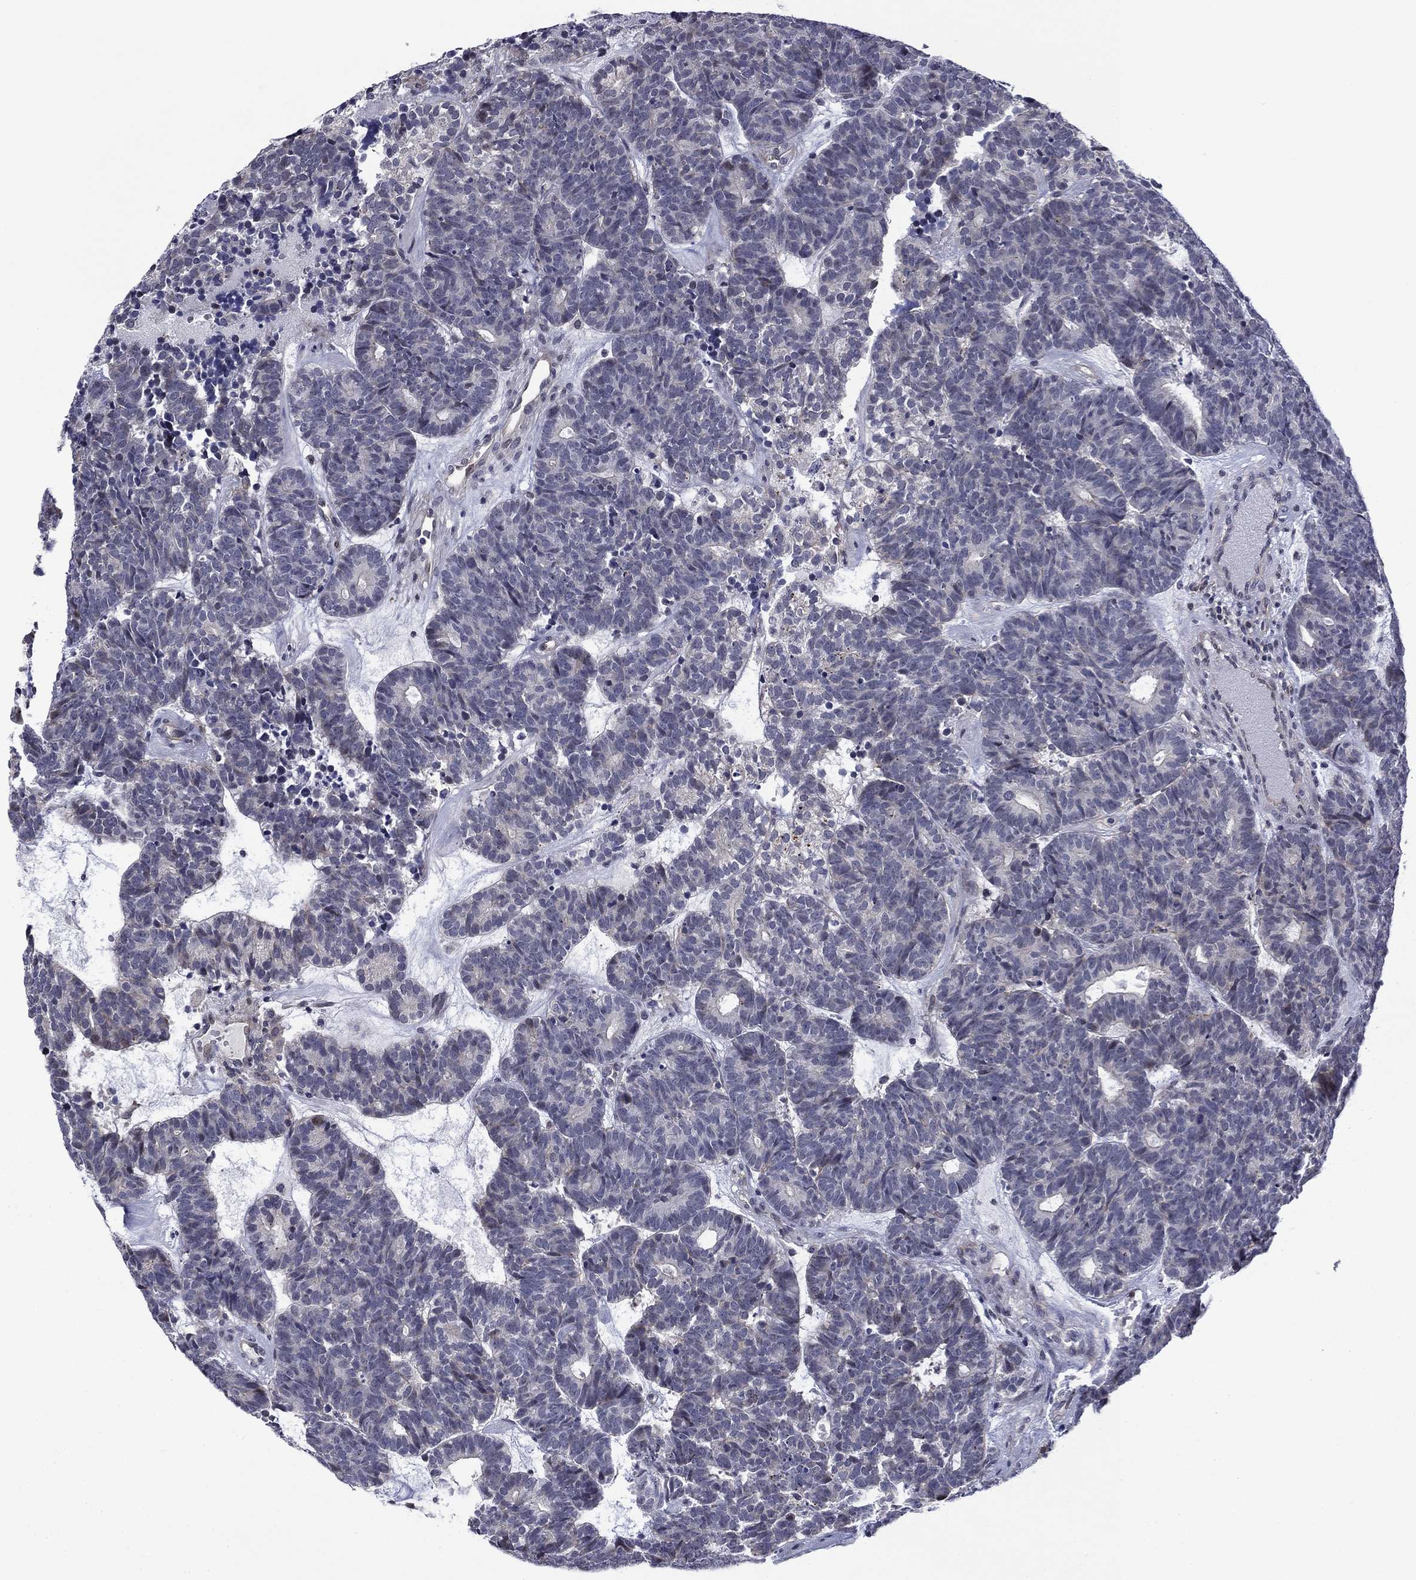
{"staining": {"intensity": "negative", "quantity": "none", "location": "none"}, "tissue": "head and neck cancer", "cell_type": "Tumor cells", "image_type": "cancer", "snomed": [{"axis": "morphology", "description": "Adenocarcinoma, NOS"}, {"axis": "topography", "description": "Head-Neck"}], "caption": "Immunohistochemistry photomicrograph of neoplastic tissue: human head and neck cancer (adenocarcinoma) stained with DAB (3,3'-diaminobenzidine) demonstrates no significant protein positivity in tumor cells. Nuclei are stained in blue.", "gene": "B3GAT1", "patient": {"sex": "female", "age": 81}}